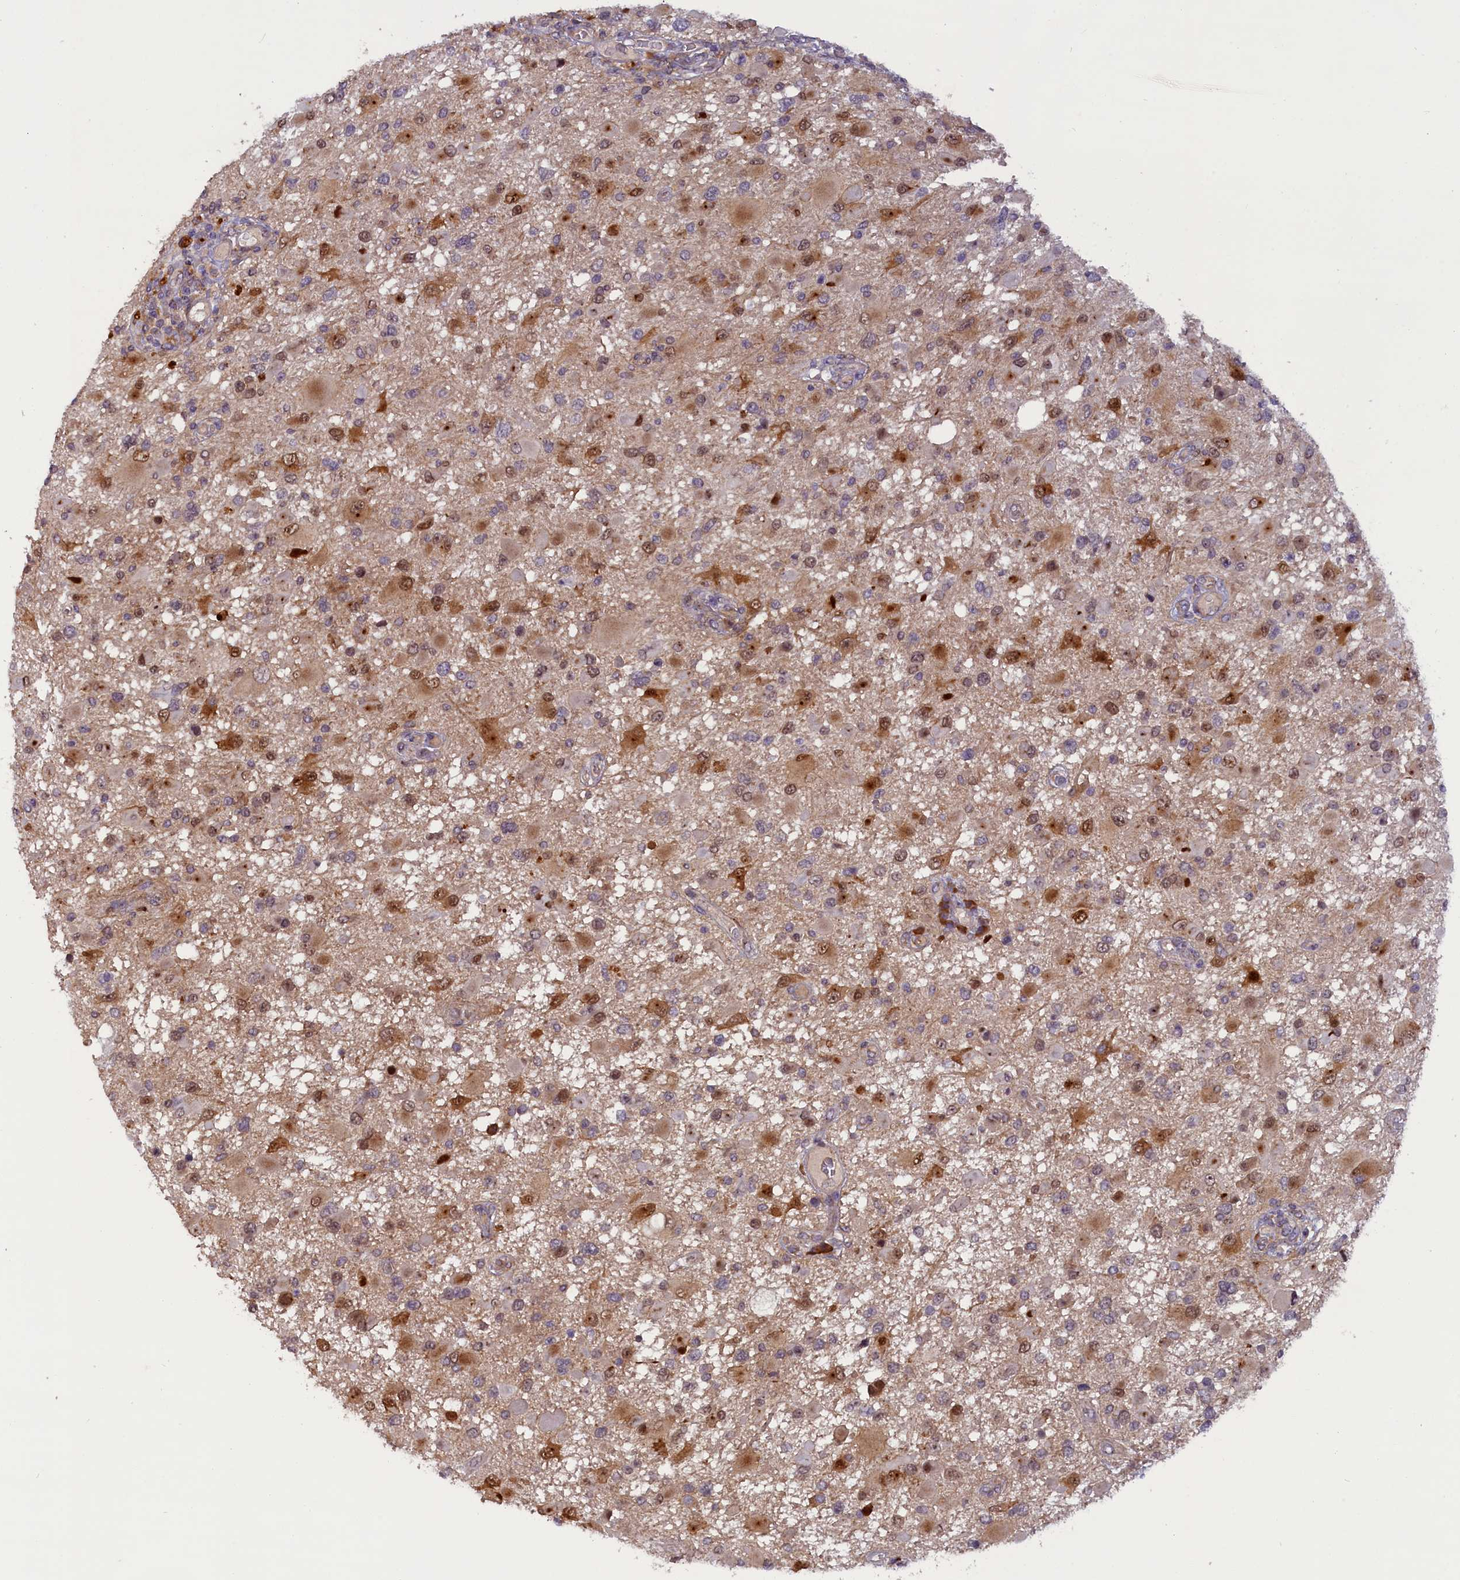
{"staining": {"intensity": "moderate", "quantity": "25%-75%", "location": "cytoplasmic/membranous,nuclear"}, "tissue": "glioma", "cell_type": "Tumor cells", "image_type": "cancer", "snomed": [{"axis": "morphology", "description": "Glioma, malignant, High grade"}, {"axis": "topography", "description": "Brain"}], "caption": "Glioma was stained to show a protein in brown. There is medium levels of moderate cytoplasmic/membranous and nuclear expression in about 25%-75% of tumor cells.", "gene": "CCDC9B", "patient": {"sex": "male", "age": 53}}